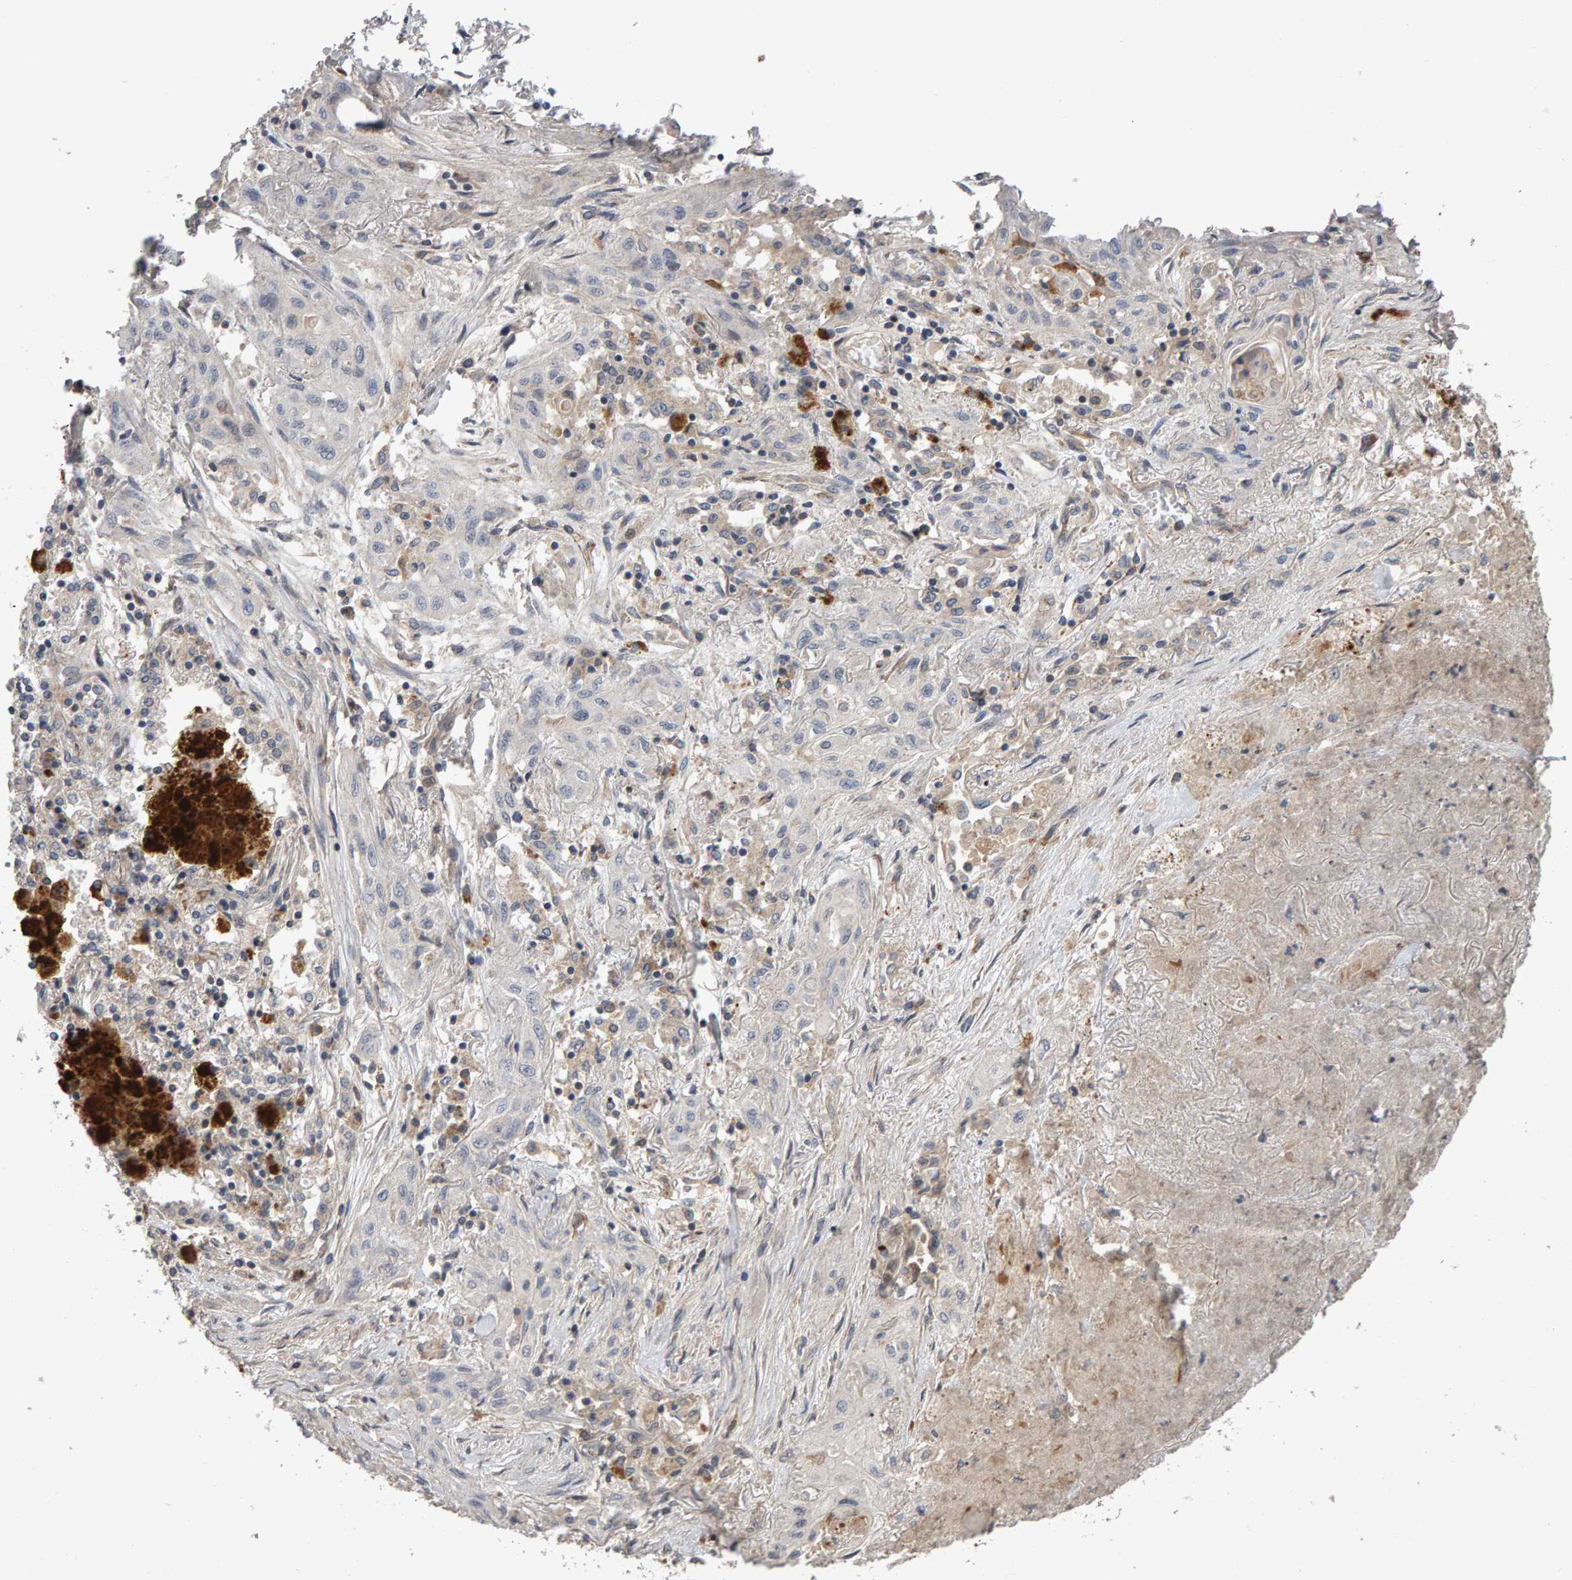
{"staining": {"intensity": "negative", "quantity": "none", "location": "none"}, "tissue": "lung cancer", "cell_type": "Tumor cells", "image_type": "cancer", "snomed": [{"axis": "morphology", "description": "Squamous cell carcinoma, NOS"}, {"axis": "topography", "description": "Lung"}], "caption": "Immunohistochemistry of lung squamous cell carcinoma exhibits no expression in tumor cells. (Immunohistochemistry, brightfield microscopy, high magnification).", "gene": "COASY", "patient": {"sex": "female", "age": 47}}